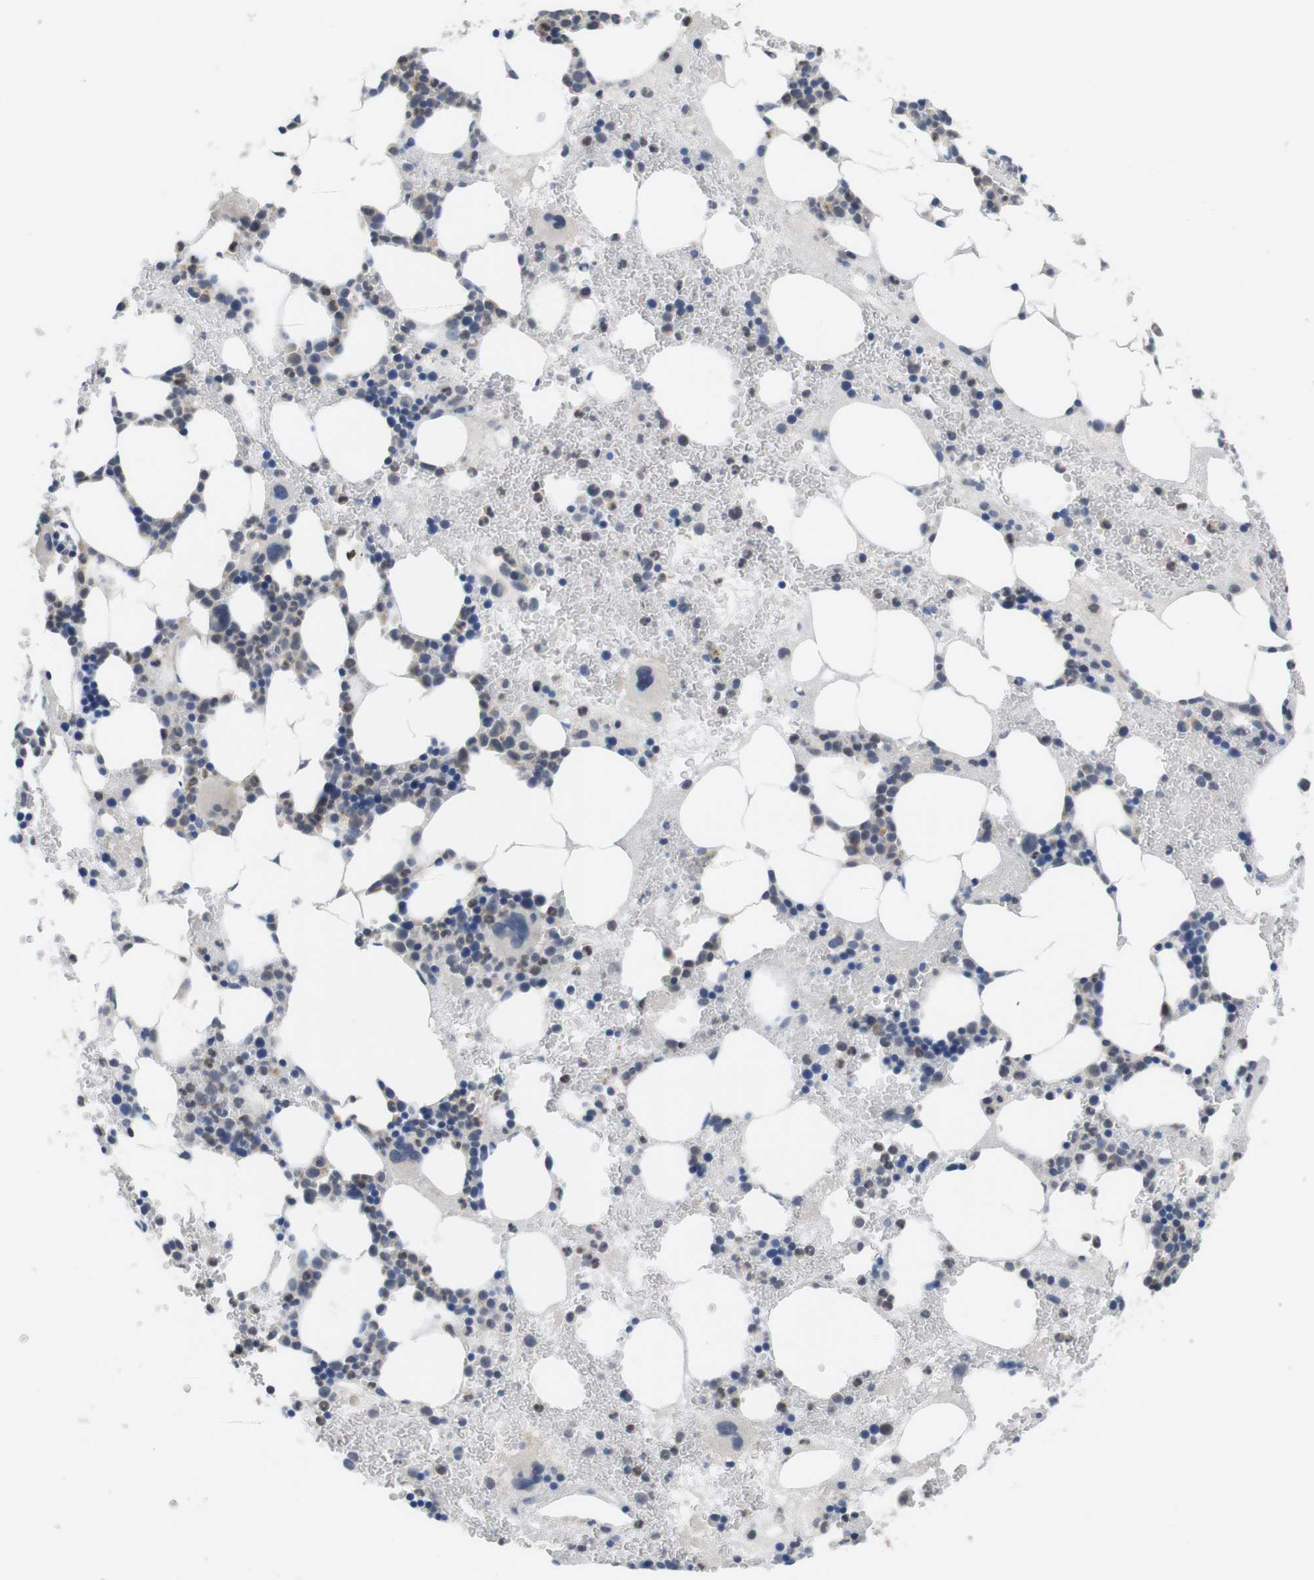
{"staining": {"intensity": "weak", "quantity": "<25%", "location": "cytoplasmic/membranous"}, "tissue": "bone marrow", "cell_type": "Hematopoietic cells", "image_type": "normal", "snomed": [{"axis": "morphology", "description": "Normal tissue, NOS"}, {"axis": "morphology", "description": "Inflammation, NOS"}, {"axis": "topography", "description": "Bone marrow"}], "caption": "This is a photomicrograph of immunohistochemistry staining of normal bone marrow, which shows no positivity in hematopoietic cells.", "gene": "FADD", "patient": {"sex": "female", "age": 76}}